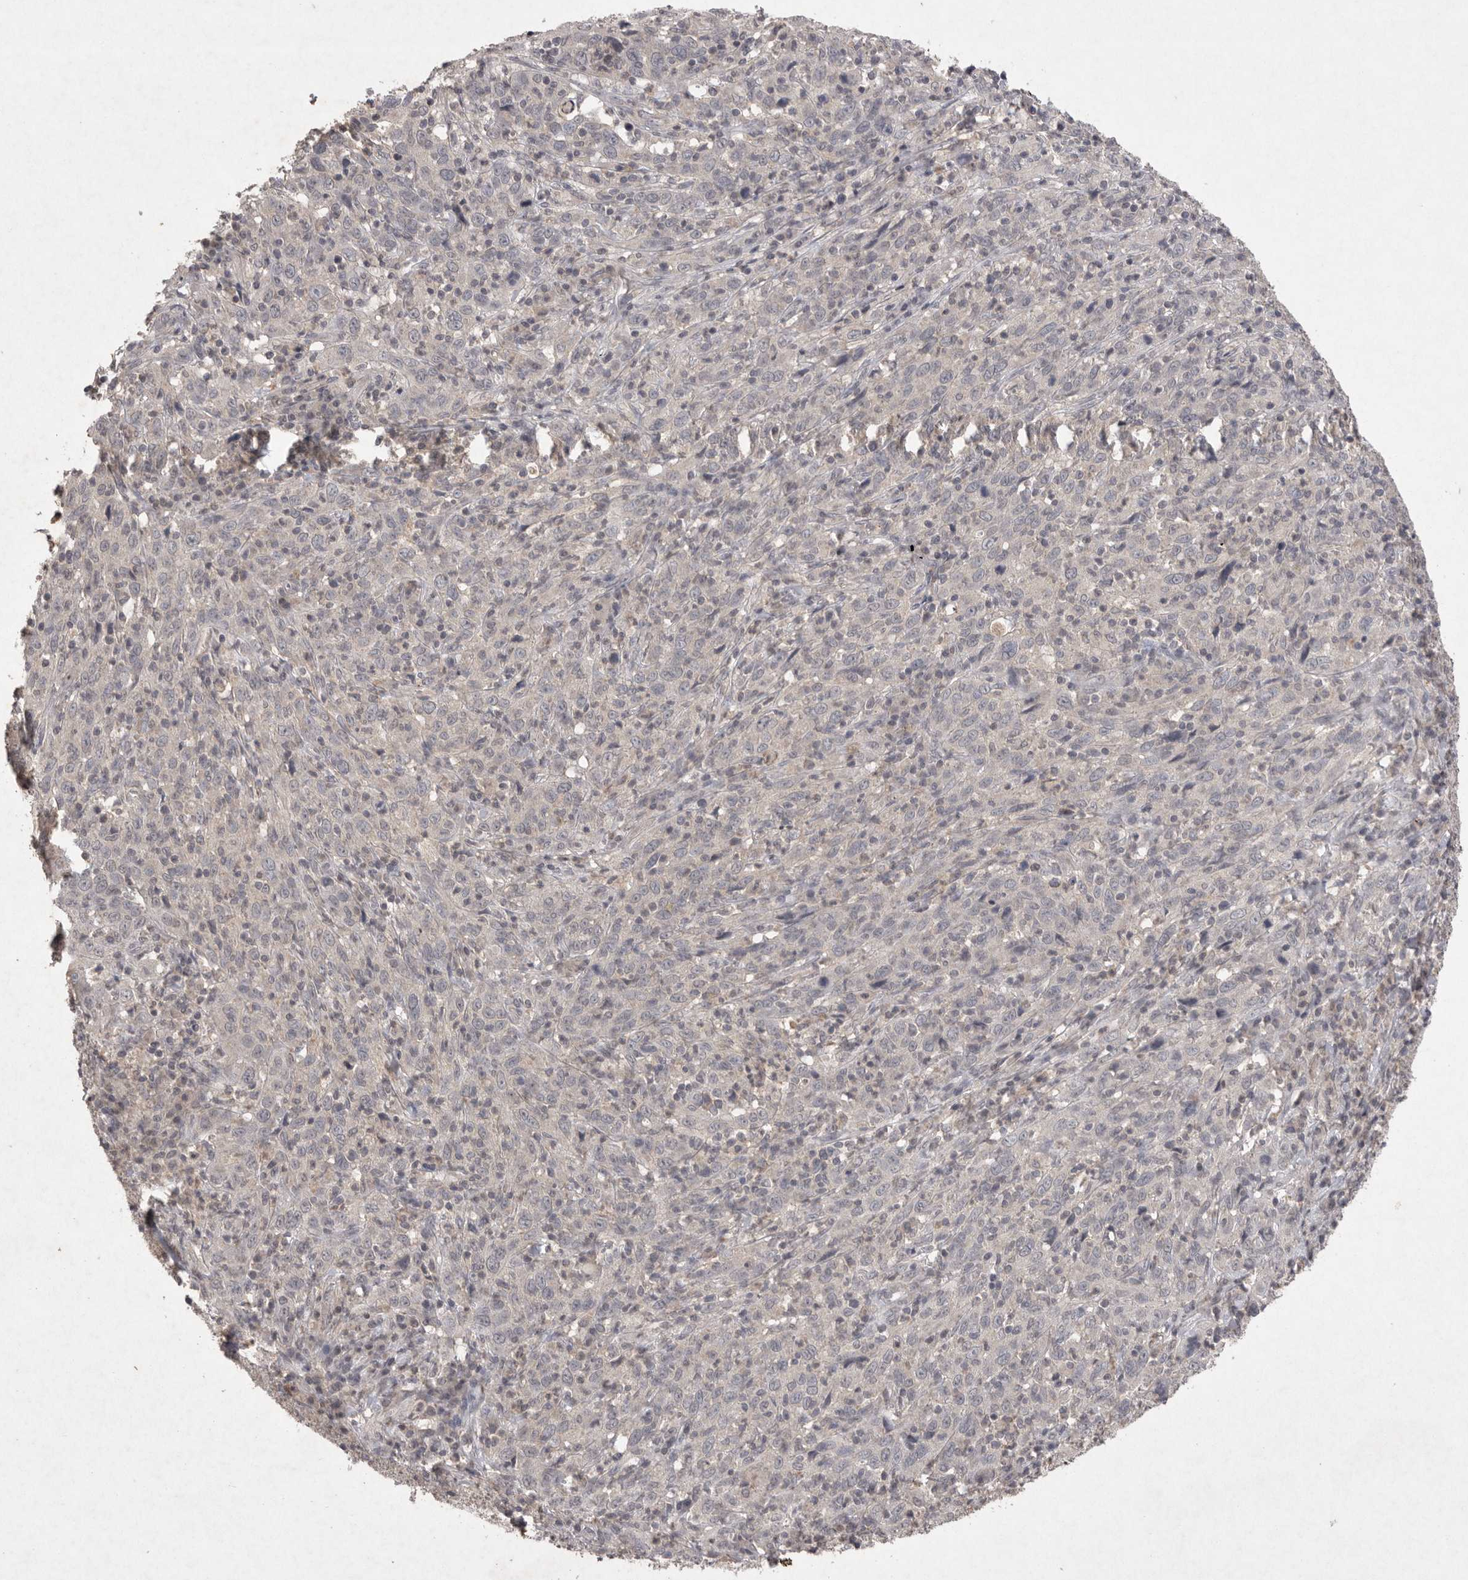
{"staining": {"intensity": "negative", "quantity": "none", "location": "none"}, "tissue": "cervical cancer", "cell_type": "Tumor cells", "image_type": "cancer", "snomed": [{"axis": "morphology", "description": "Squamous cell carcinoma, NOS"}, {"axis": "topography", "description": "Cervix"}], "caption": "Tumor cells show no significant staining in squamous cell carcinoma (cervical).", "gene": "APLNR", "patient": {"sex": "female", "age": 46}}